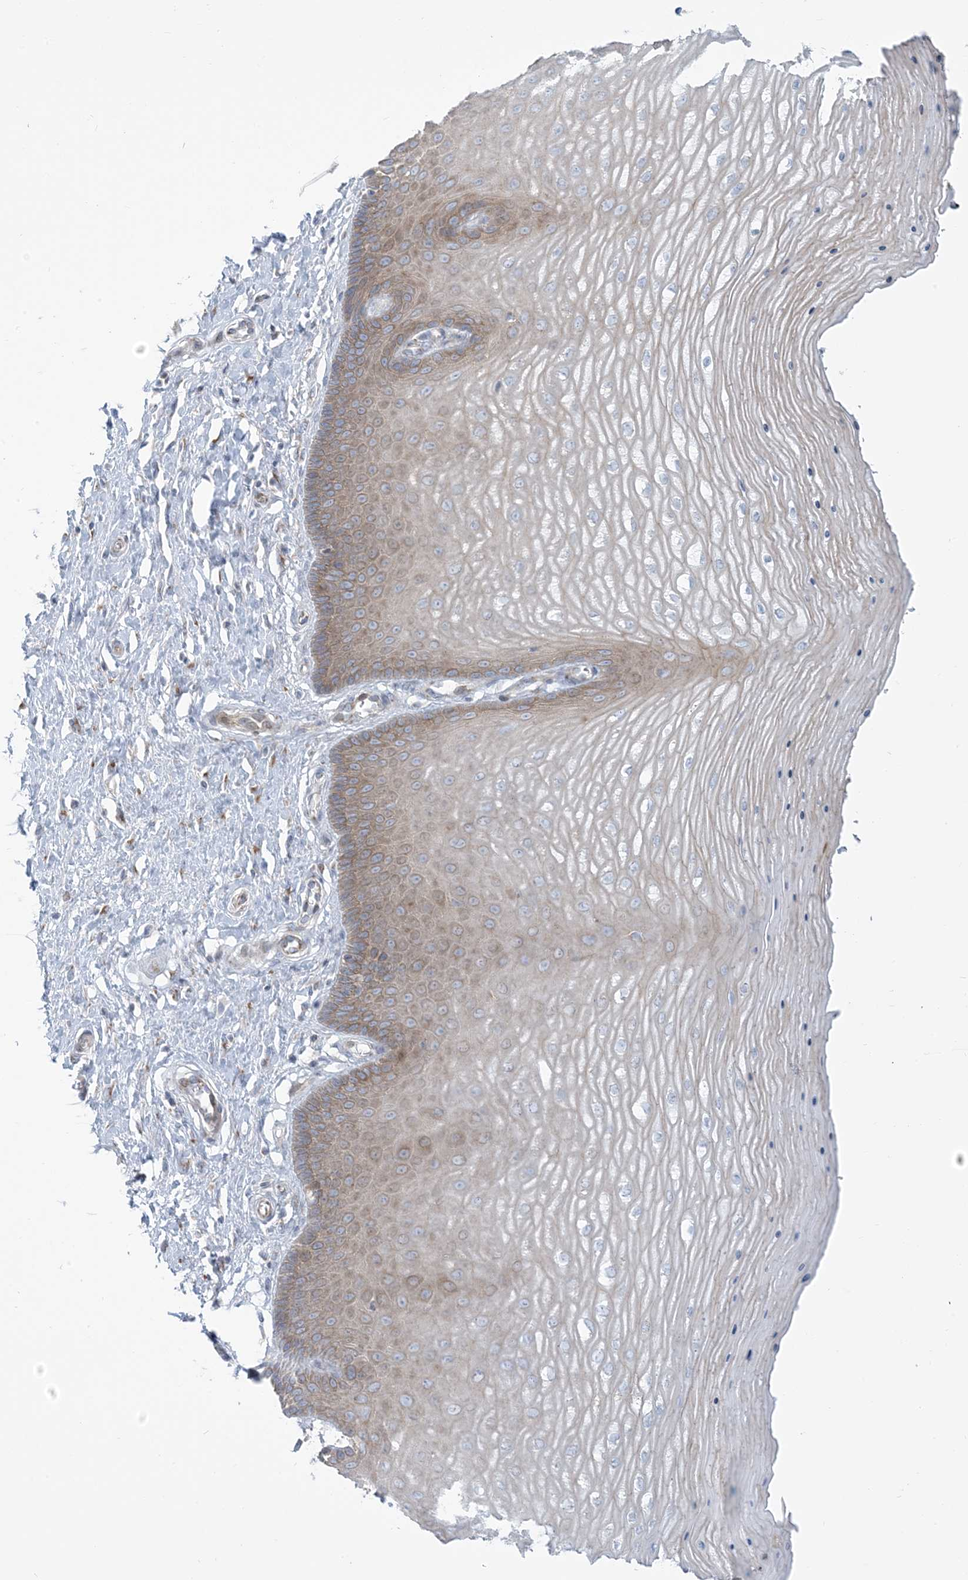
{"staining": {"intensity": "moderate", "quantity": "25%-75%", "location": "cytoplasmic/membranous"}, "tissue": "cervix", "cell_type": "Squamous epithelial cells", "image_type": "normal", "snomed": [{"axis": "morphology", "description": "Normal tissue, NOS"}, {"axis": "topography", "description": "Cervix"}], "caption": "The histopathology image demonstrates a brown stain indicating the presence of a protein in the cytoplasmic/membranous of squamous epithelial cells in cervix. (IHC, brightfield microscopy, high magnification).", "gene": "AFTPH", "patient": {"sex": "female", "age": 55}}